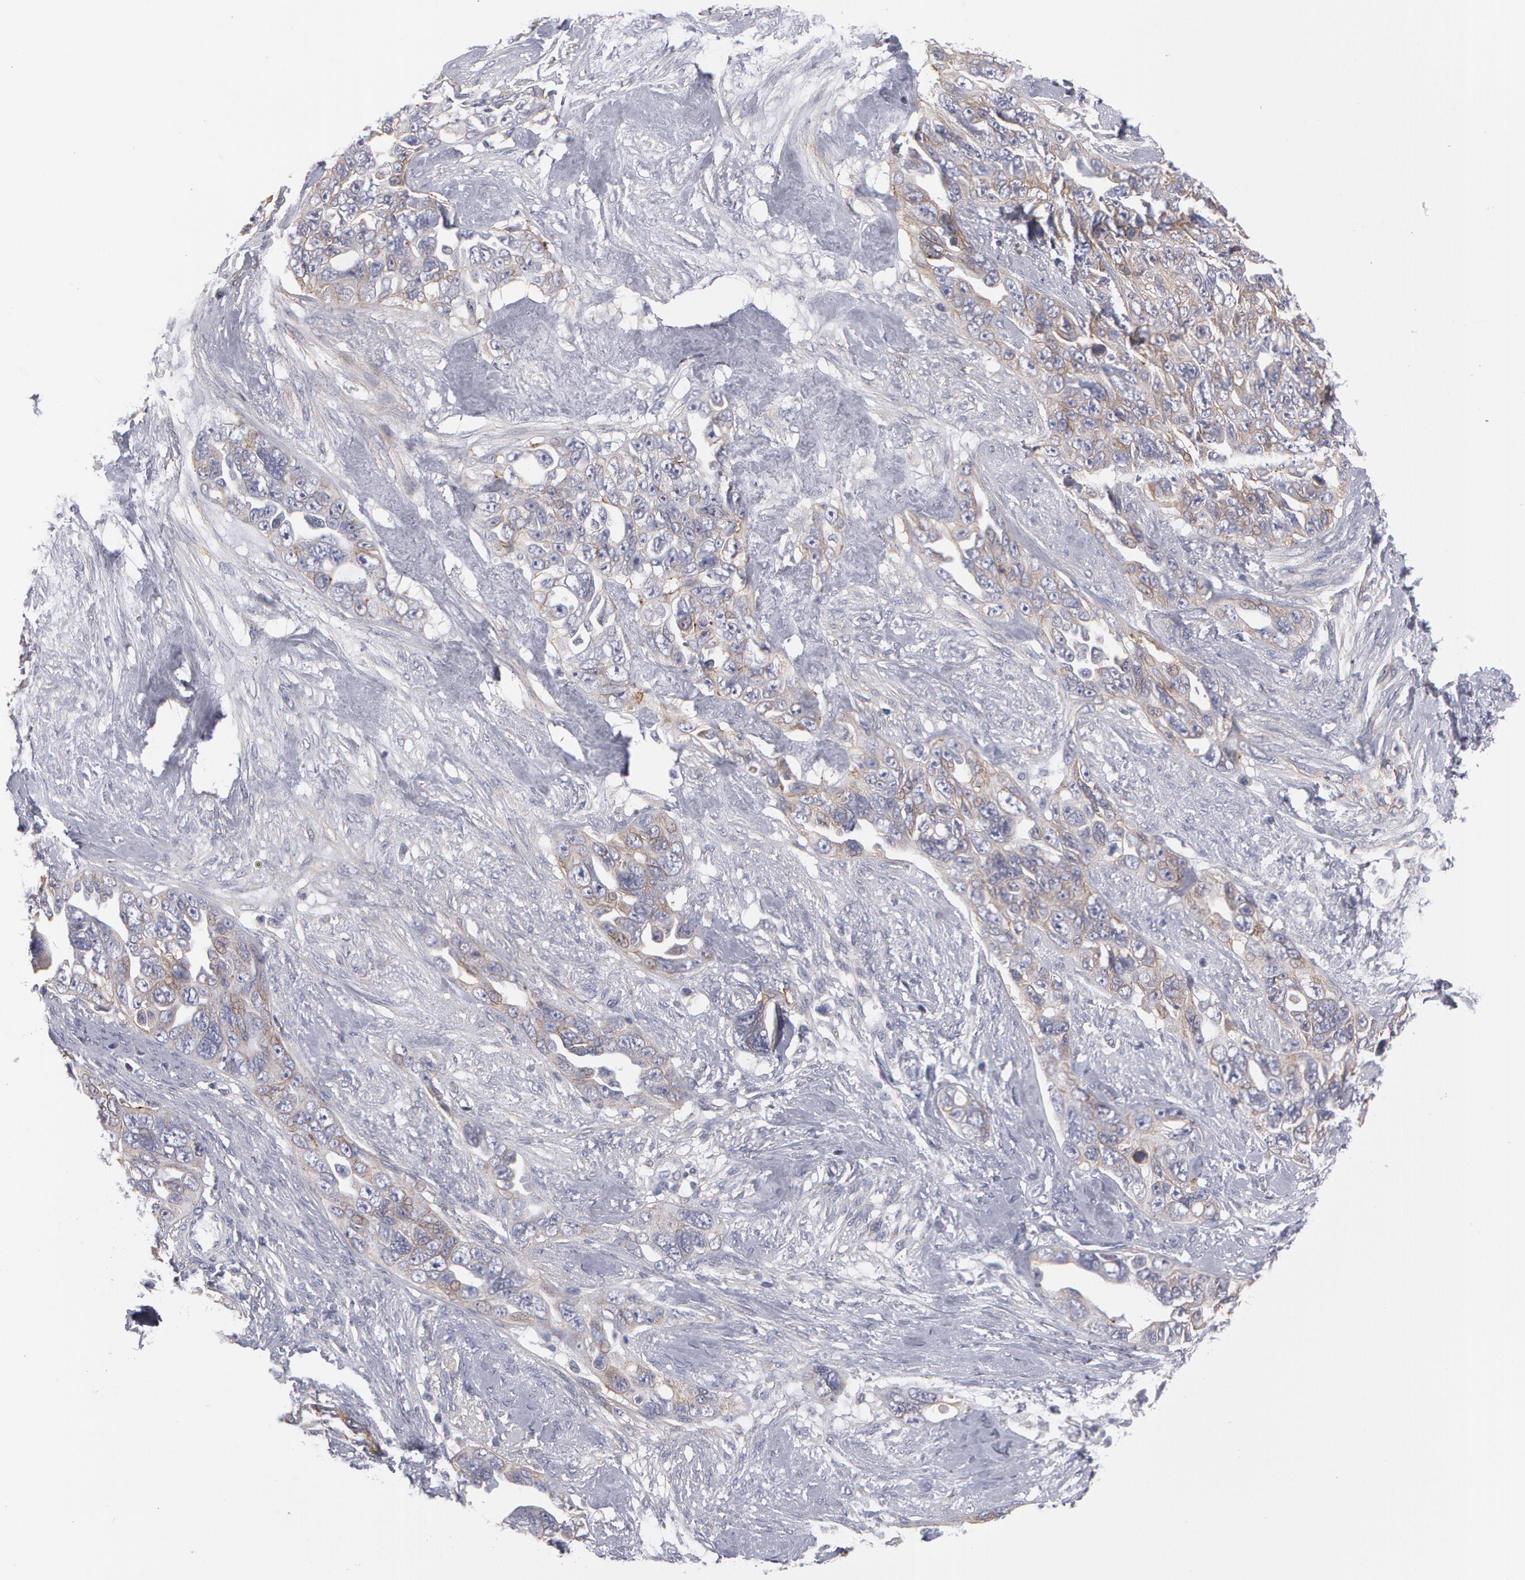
{"staining": {"intensity": "weak", "quantity": "25%-75%", "location": "cytoplasmic/membranous"}, "tissue": "ovarian cancer", "cell_type": "Tumor cells", "image_type": "cancer", "snomed": [{"axis": "morphology", "description": "Cystadenocarcinoma, serous, NOS"}, {"axis": "topography", "description": "Ovary"}], "caption": "Ovarian cancer (serous cystadenocarcinoma) stained with IHC exhibits weak cytoplasmic/membranous positivity in approximately 25%-75% of tumor cells.", "gene": "ERBB2", "patient": {"sex": "female", "age": 63}}